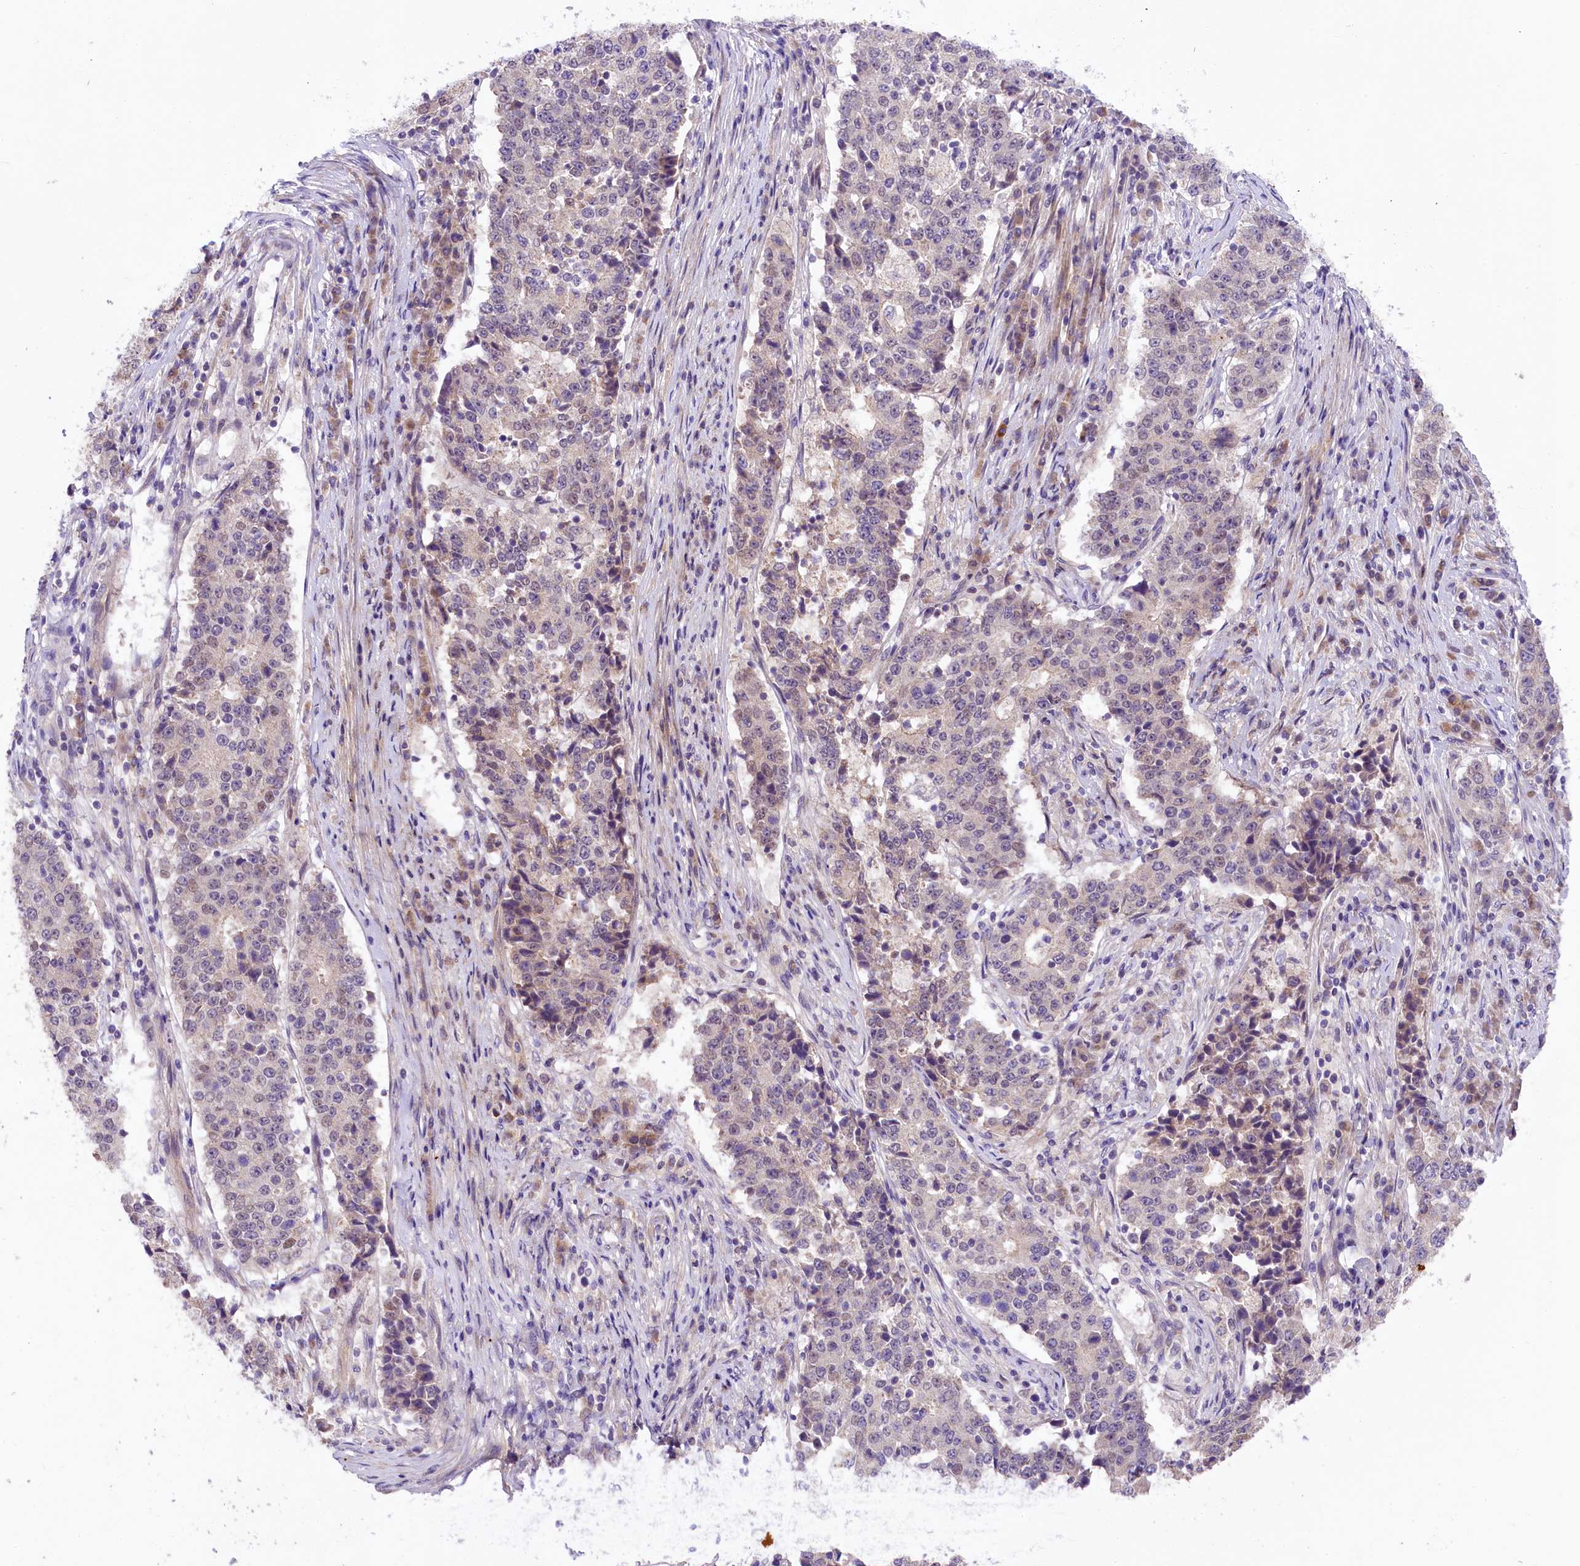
{"staining": {"intensity": "negative", "quantity": "none", "location": "none"}, "tissue": "stomach cancer", "cell_type": "Tumor cells", "image_type": "cancer", "snomed": [{"axis": "morphology", "description": "Adenocarcinoma, NOS"}, {"axis": "topography", "description": "Stomach"}], "caption": "This is a micrograph of IHC staining of stomach adenocarcinoma, which shows no positivity in tumor cells.", "gene": "UBXN6", "patient": {"sex": "male", "age": 59}}